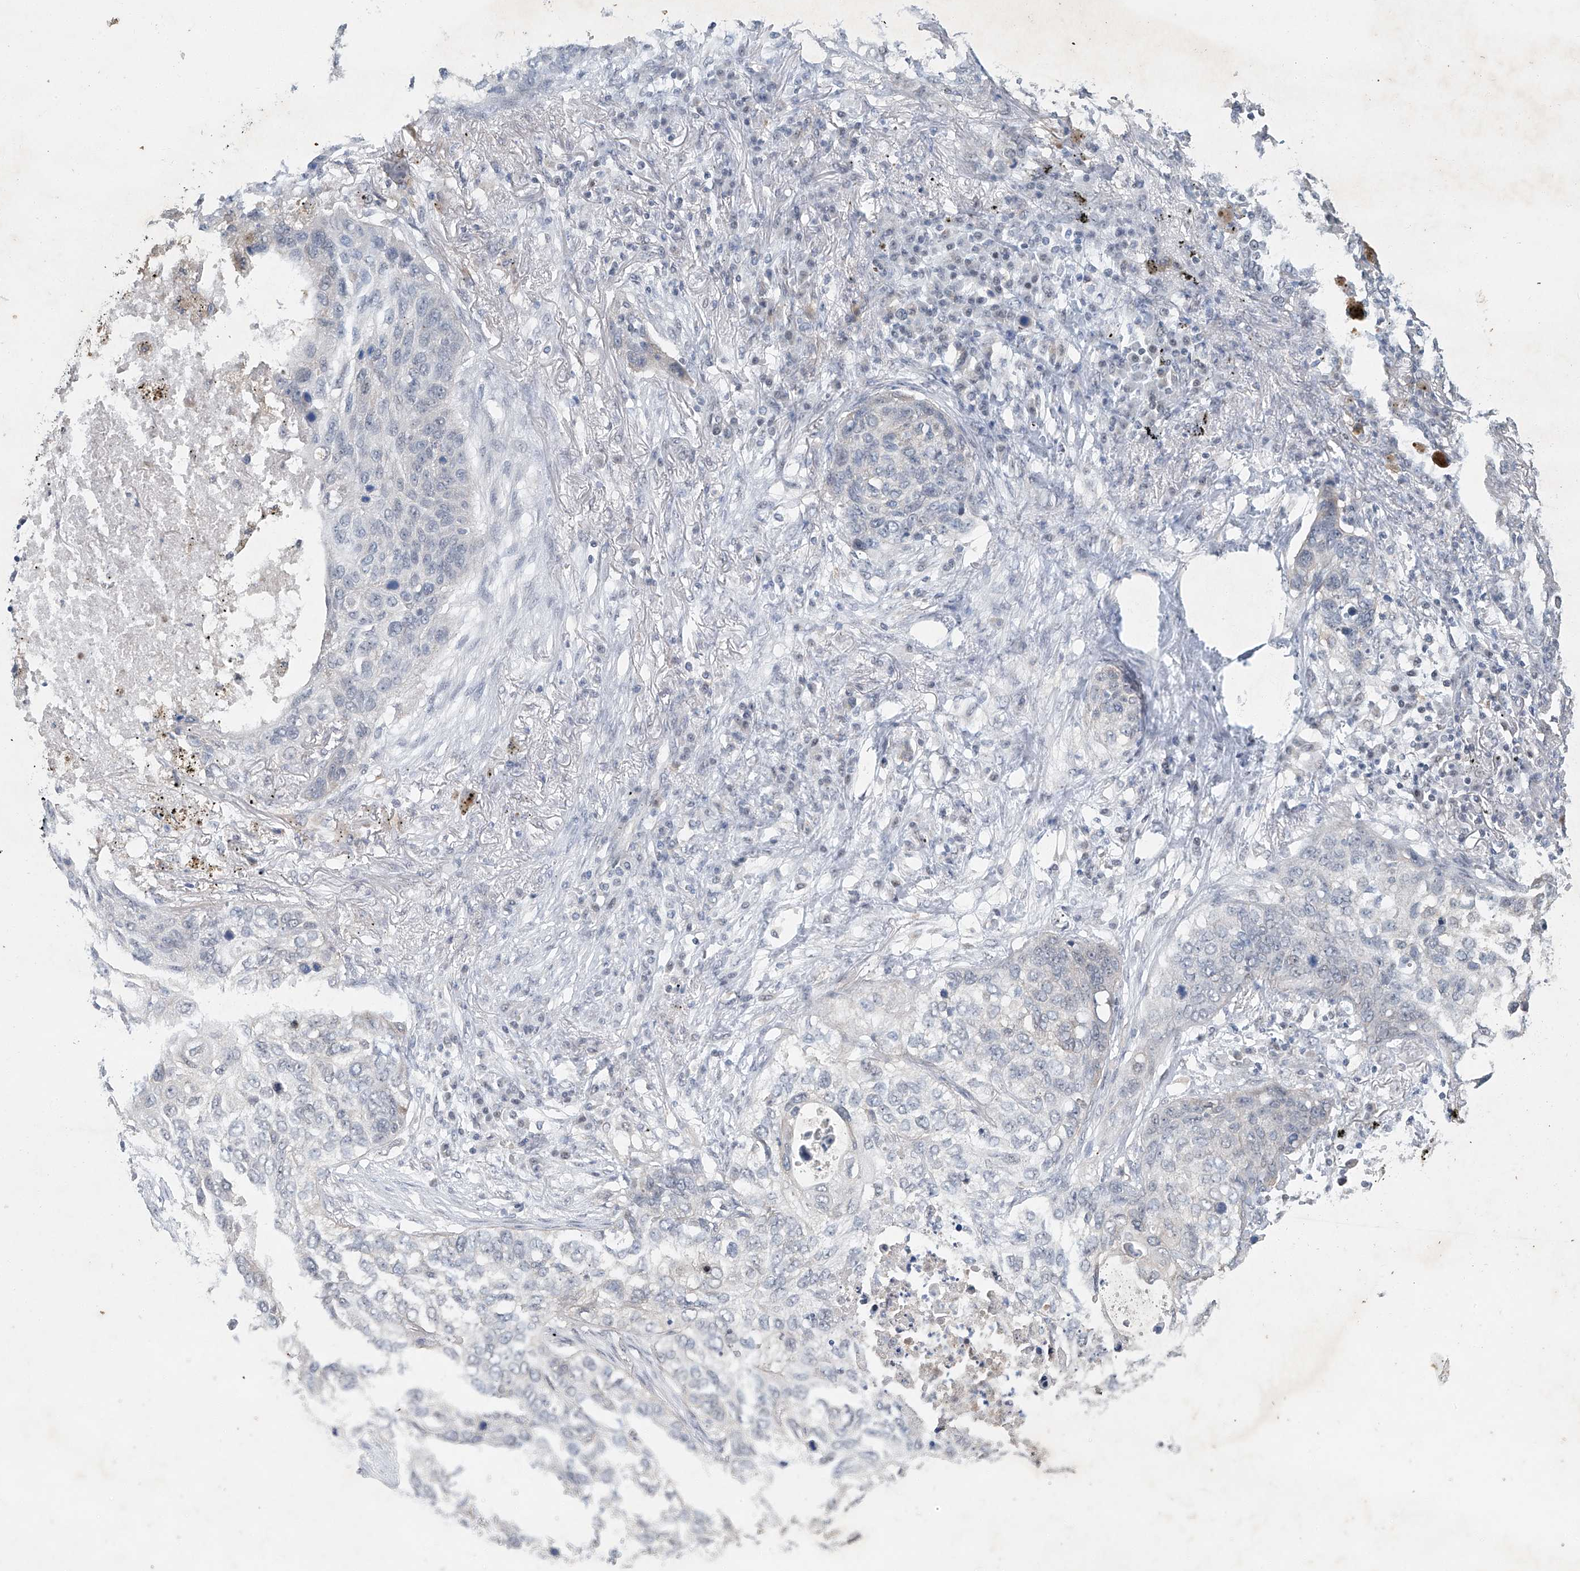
{"staining": {"intensity": "negative", "quantity": "none", "location": "none"}, "tissue": "lung cancer", "cell_type": "Tumor cells", "image_type": "cancer", "snomed": [{"axis": "morphology", "description": "Squamous cell carcinoma, NOS"}, {"axis": "topography", "description": "Lung"}], "caption": "There is no significant expression in tumor cells of lung cancer (squamous cell carcinoma).", "gene": "TAF8", "patient": {"sex": "female", "age": 63}}